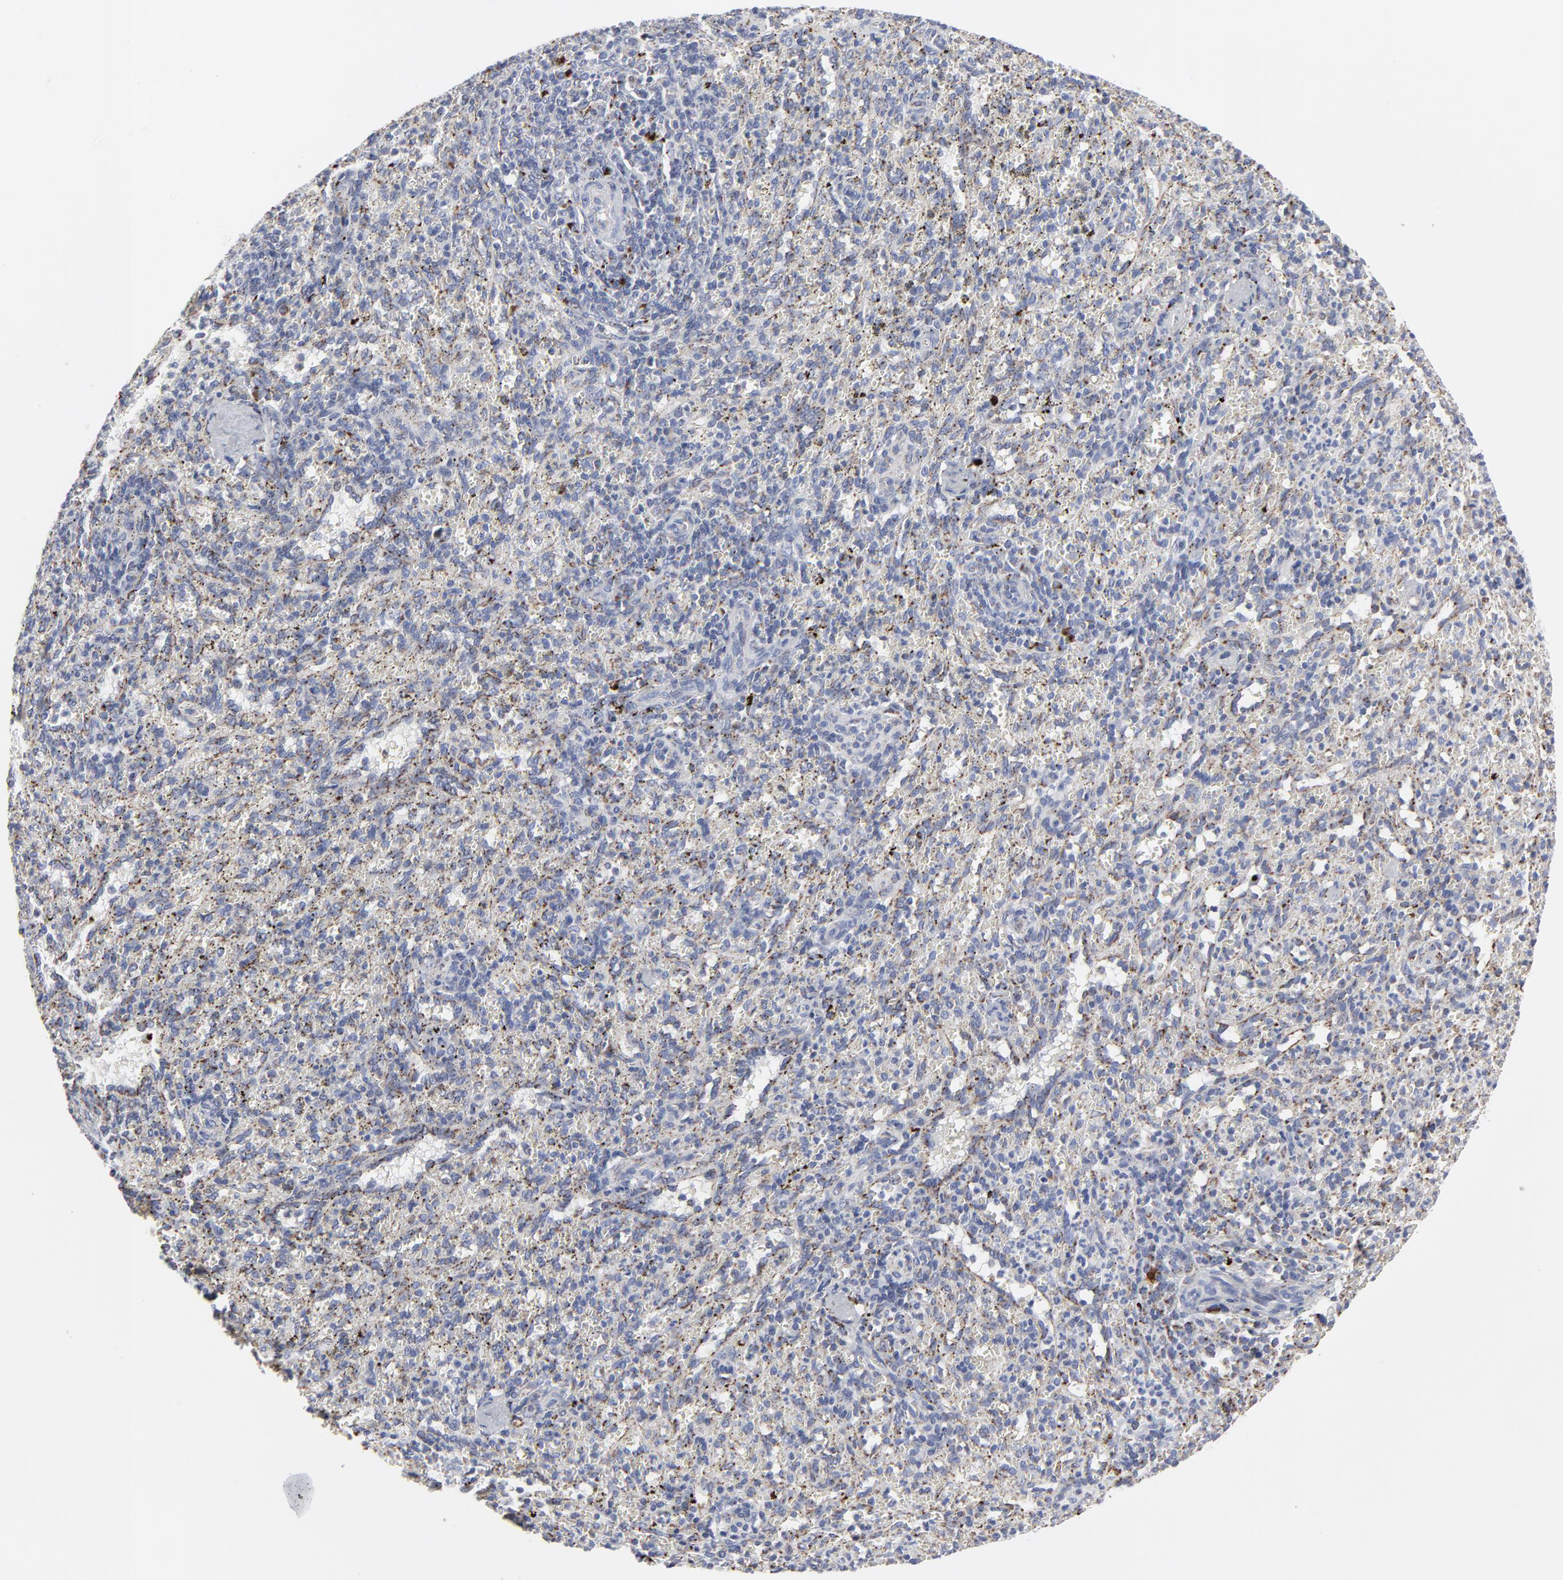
{"staining": {"intensity": "negative", "quantity": "none", "location": "none"}, "tissue": "spleen", "cell_type": "Cells in red pulp", "image_type": "normal", "snomed": [{"axis": "morphology", "description": "Normal tissue, NOS"}, {"axis": "topography", "description": "Spleen"}], "caption": "High power microscopy micrograph of an immunohistochemistry (IHC) histopathology image of unremarkable spleen, revealing no significant positivity in cells in red pulp. Nuclei are stained in blue.", "gene": "TXNRD2", "patient": {"sex": "female", "age": 10}}